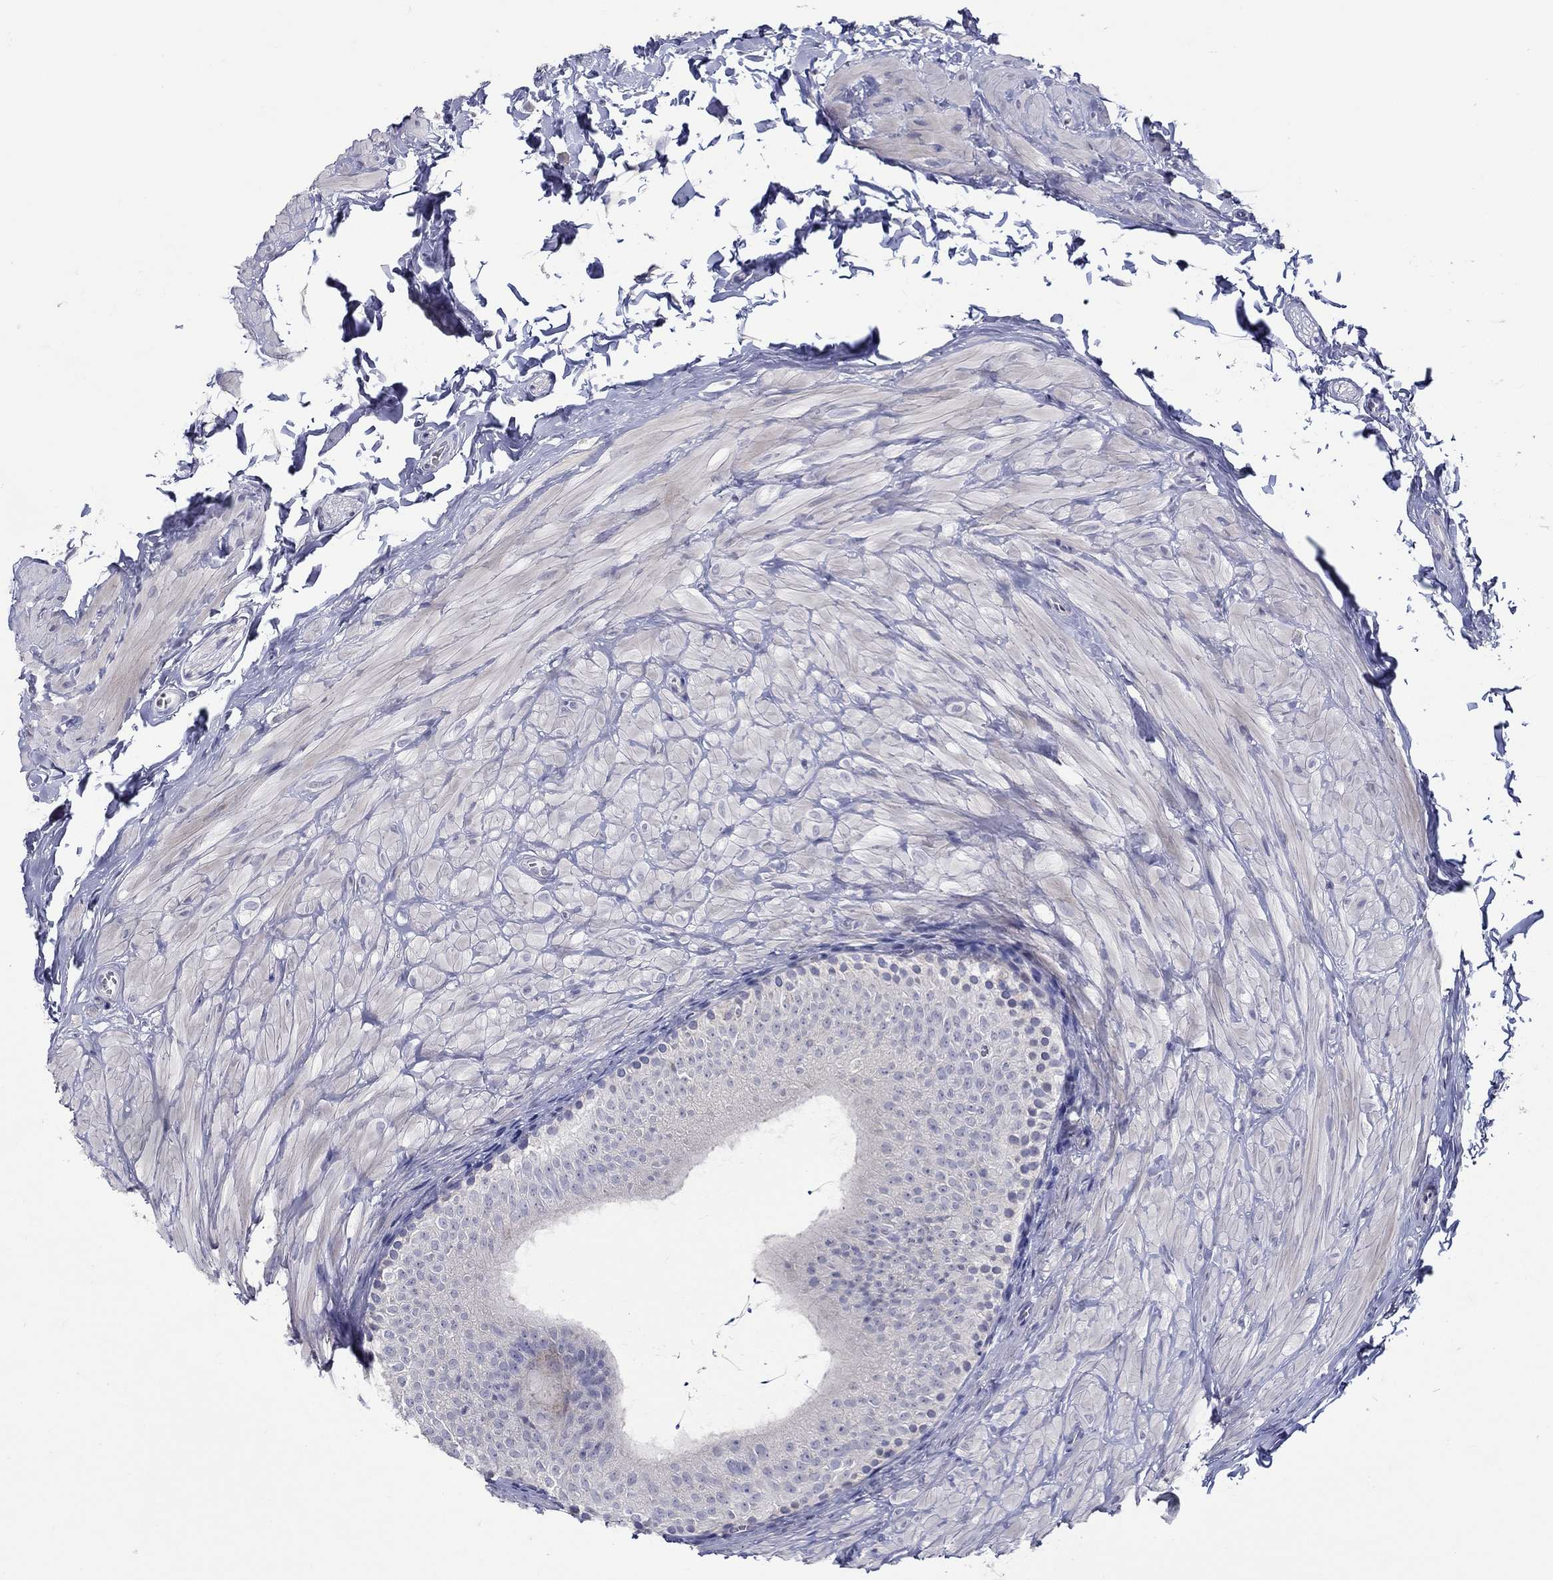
{"staining": {"intensity": "negative", "quantity": "none", "location": "none"}, "tissue": "epididymis", "cell_type": "Glandular cells", "image_type": "normal", "snomed": [{"axis": "morphology", "description": "Normal tissue, NOS"}, {"axis": "topography", "description": "Epididymis"}], "caption": "IHC photomicrograph of normal epididymis: epididymis stained with DAB exhibits no significant protein expression in glandular cells.", "gene": "HMX2", "patient": {"sex": "male", "age": 32}}